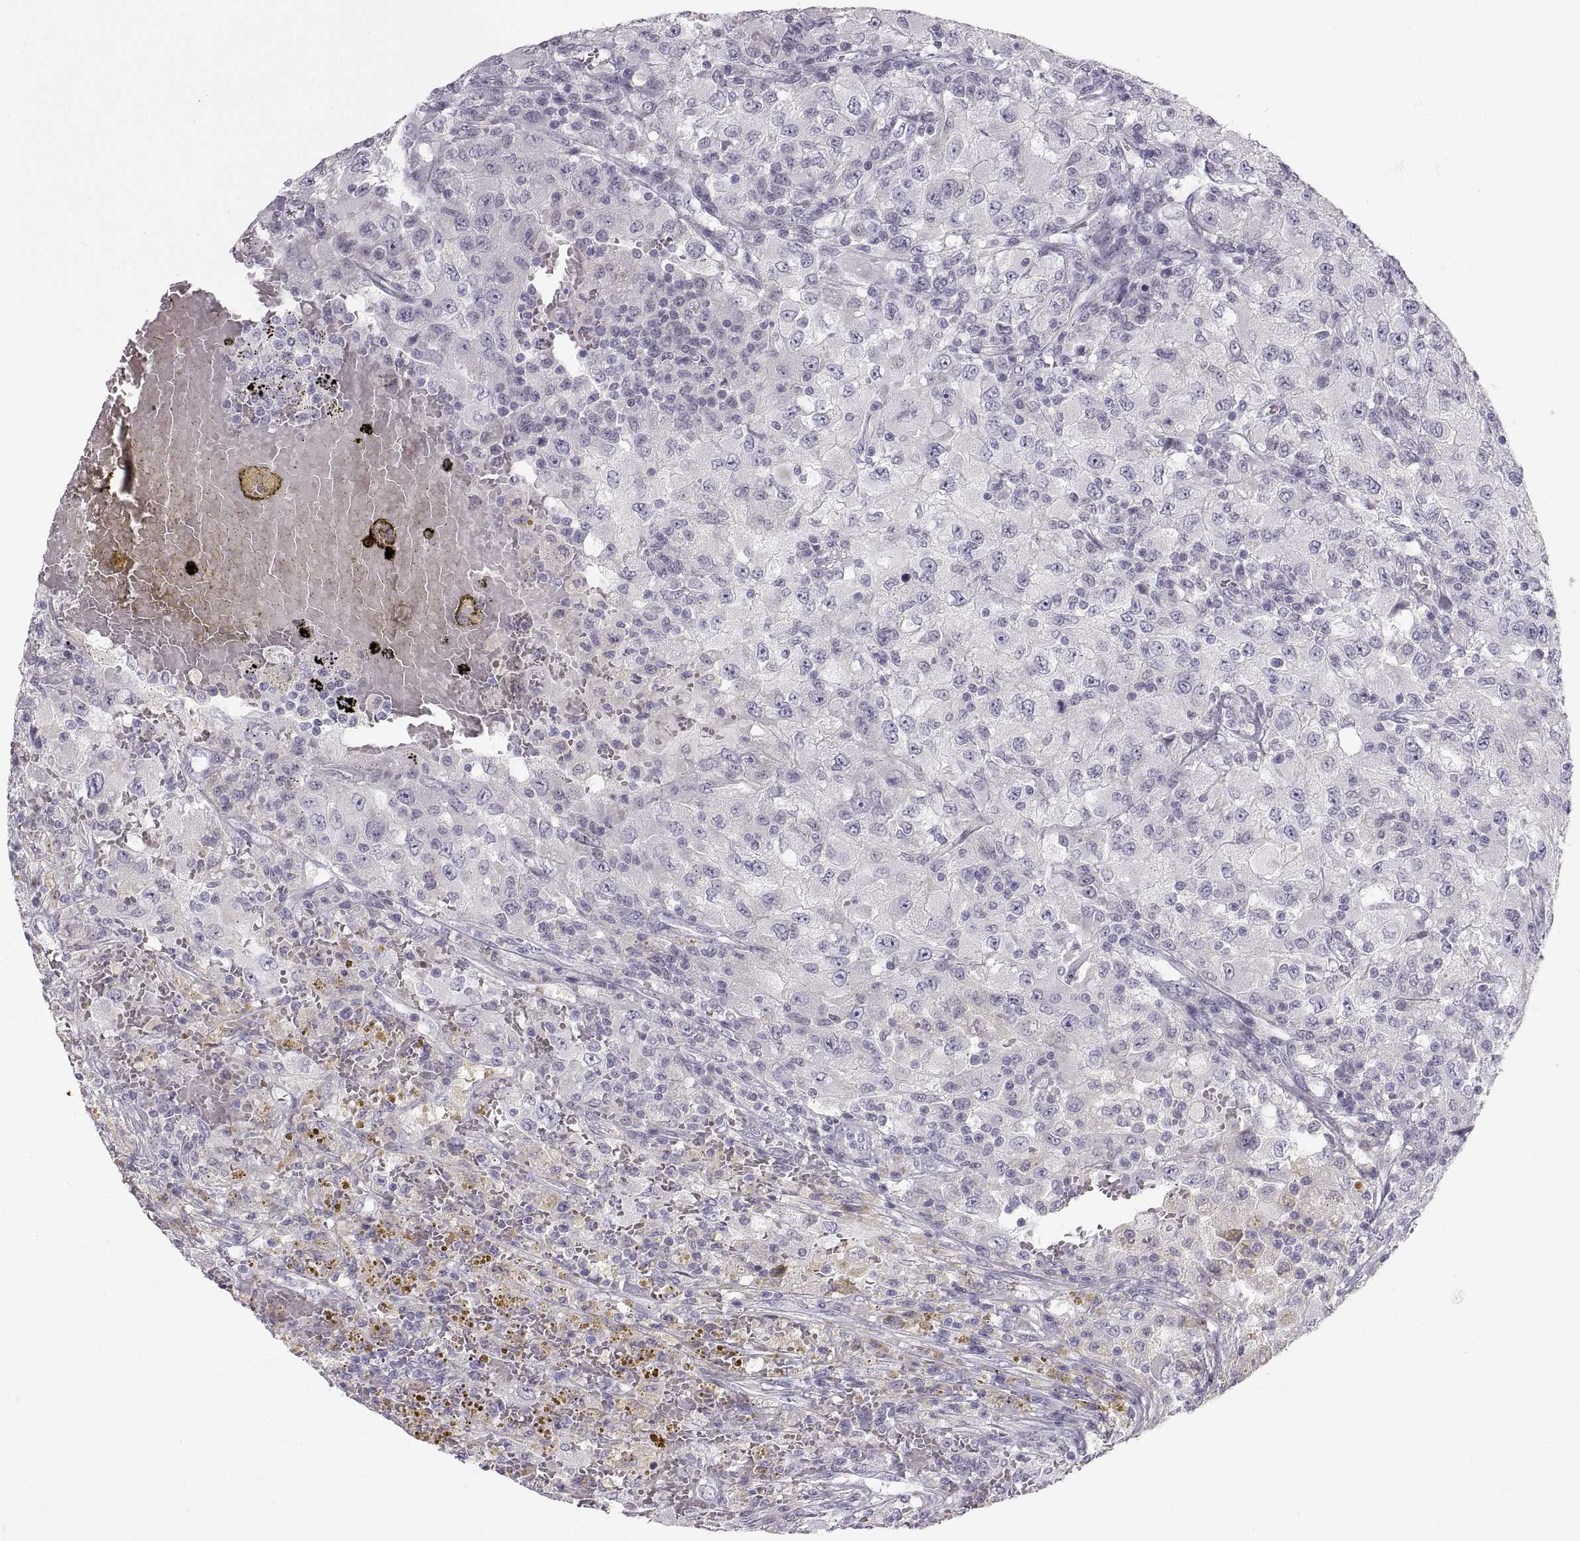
{"staining": {"intensity": "negative", "quantity": "none", "location": "none"}, "tissue": "renal cancer", "cell_type": "Tumor cells", "image_type": "cancer", "snomed": [{"axis": "morphology", "description": "Adenocarcinoma, NOS"}, {"axis": "topography", "description": "Kidney"}], "caption": "High magnification brightfield microscopy of renal adenocarcinoma stained with DAB (brown) and counterstained with hematoxylin (blue): tumor cells show no significant staining.", "gene": "ZNF185", "patient": {"sex": "female", "age": 67}}